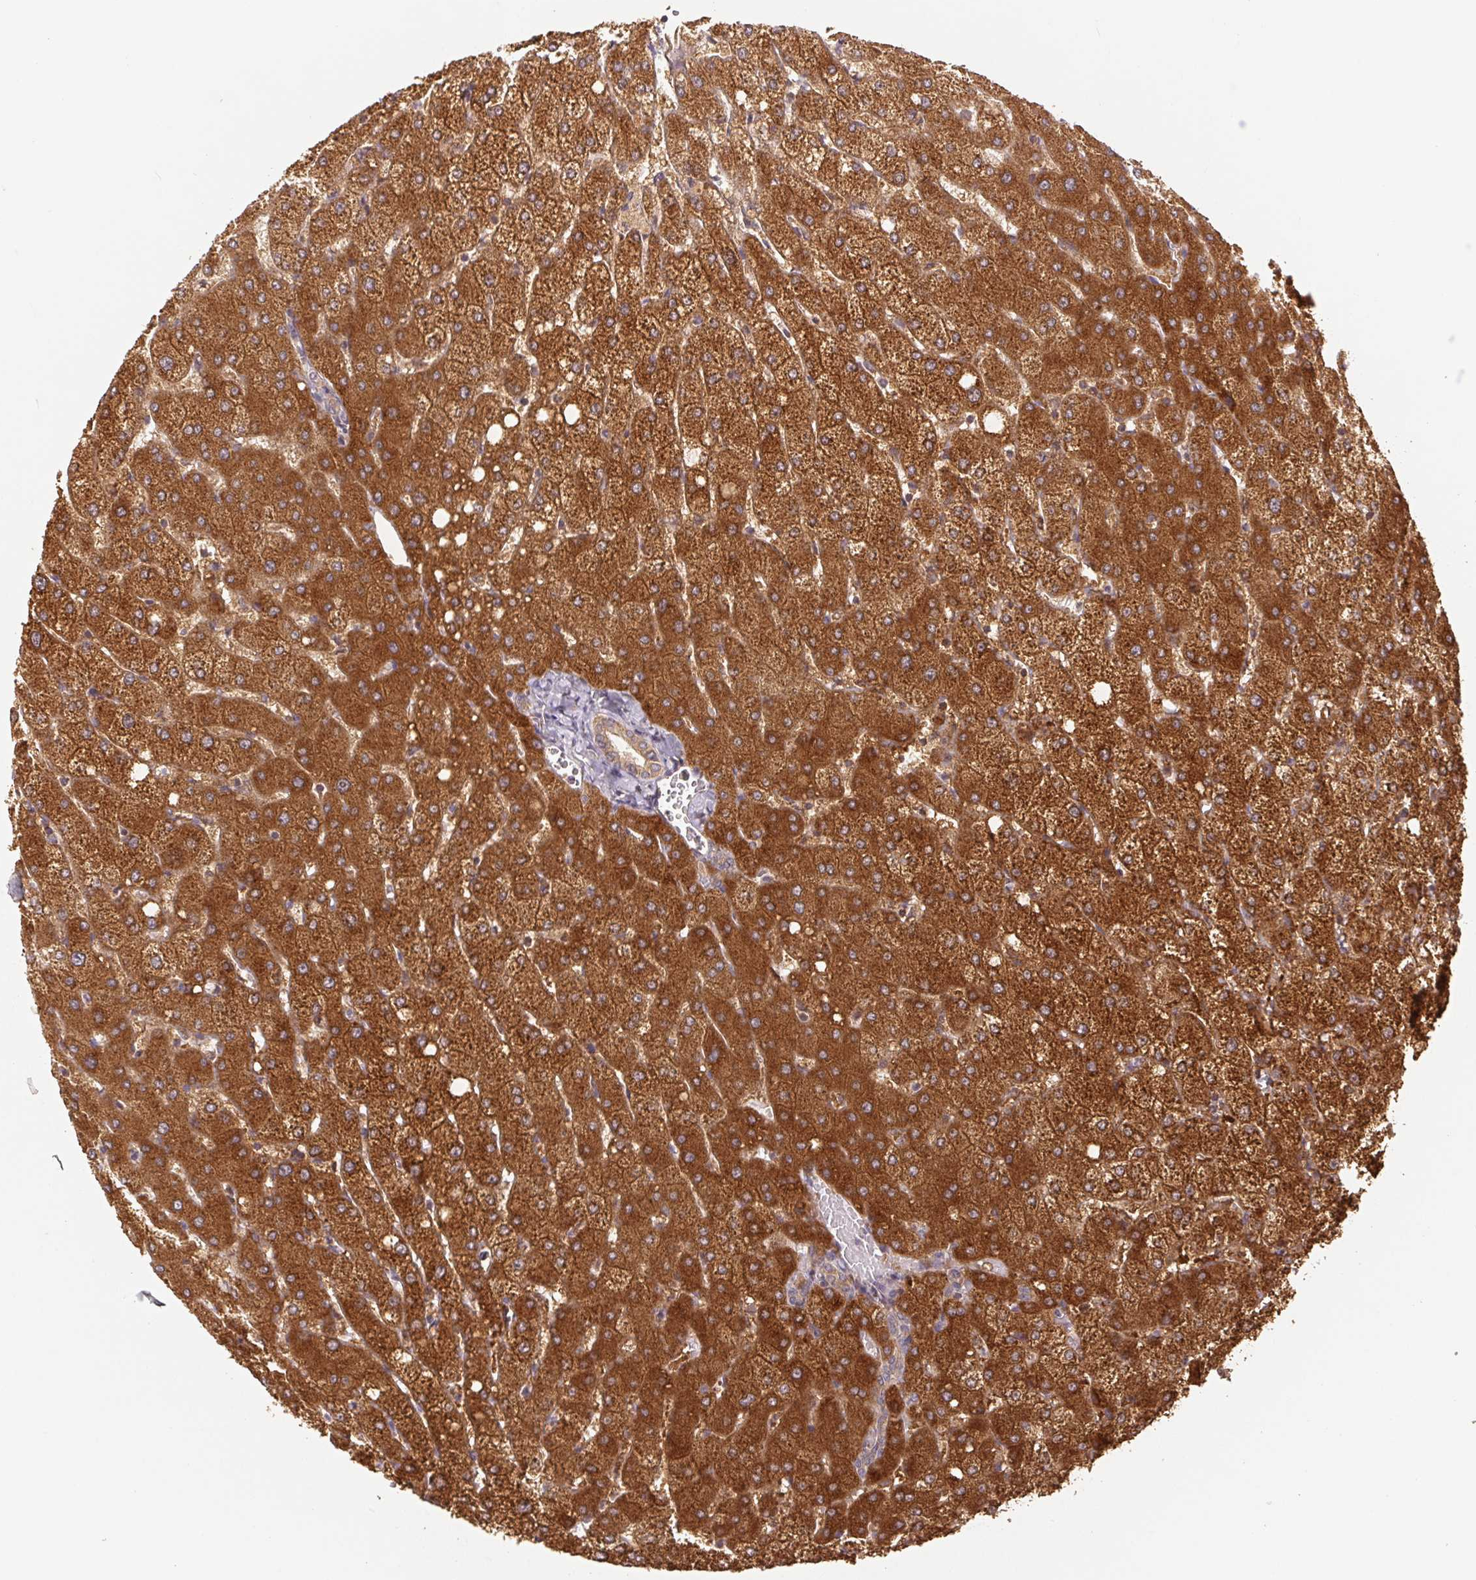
{"staining": {"intensity": "moderate", "quantity": ">75%", "location": "cytoplasmic/membranous"}, "tissue": "liver", "cell_type": "Cholangiocytes", "image_type": "normal", "snomed": [{"axis": "morphology", "description": "Normal tissue, NOS"}, {"axis": "topography", "description": "Liver"}], "caption": "Immunohistochemistry (IHC) of normal human liver shows medium levels of moderate cytoplasmic/membranous staining in approximately >75% of cholangiocytes.", "gene": "MTHFD1L", "patient": {"sex": "female", "age": 54}}